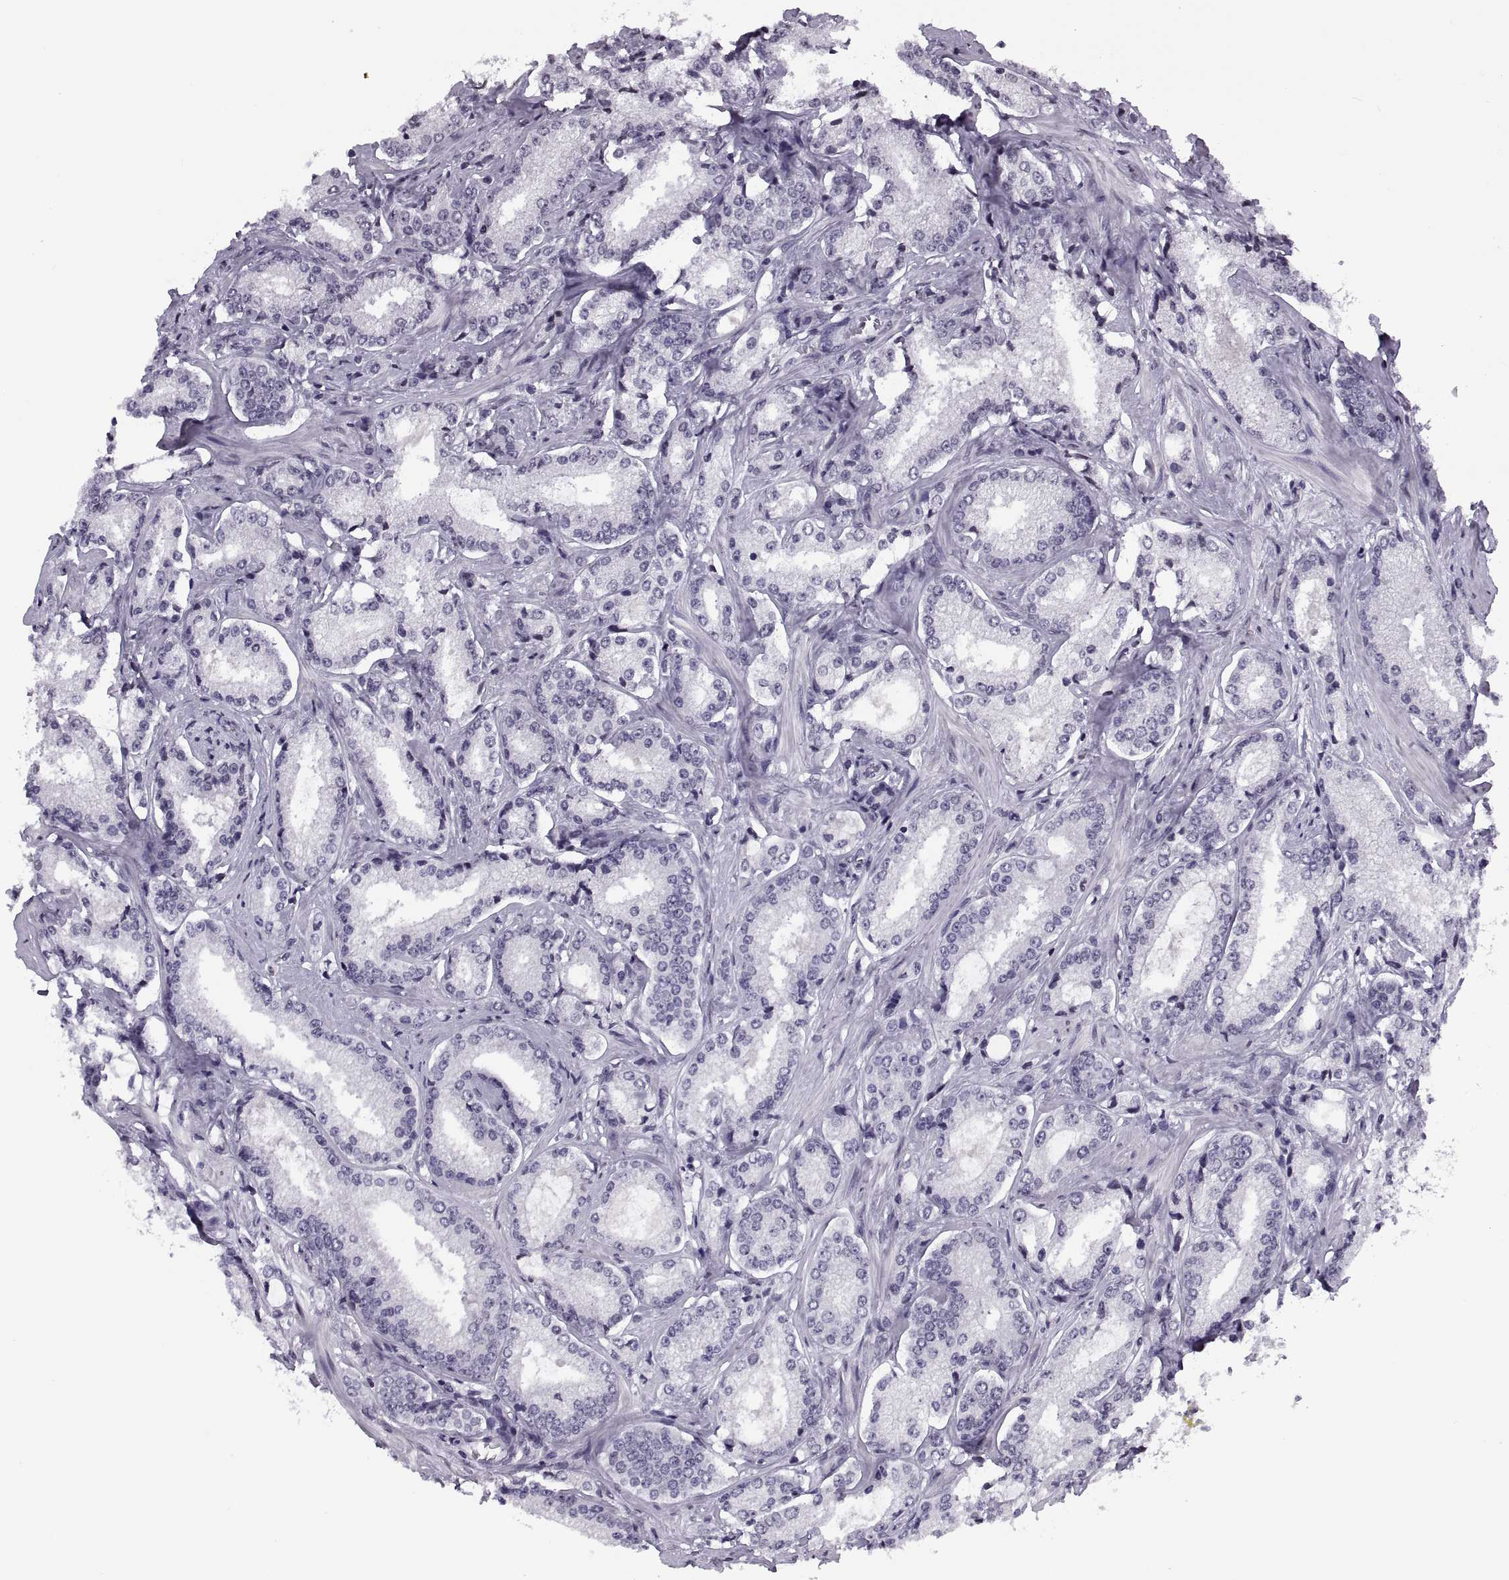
{"staining": {"intensity": "negative", "quantity": "none", "location": "none"}, "tissue": "prostate cancer", "cell_type": "Tumor cells", "image_type": "cancer", "snomed": [{"axis": "morphology", "description": "Adenocarcinoma, Low grade"}, {"axis": "topography", "description": "Prostate"}], "caption": "Histopathology image shows no significant protein positivity in tumor cells of prostate adenocarcinoma (low-grade).", "gene": "H1-8", "patient": {"sex": "male", "age": 56}}